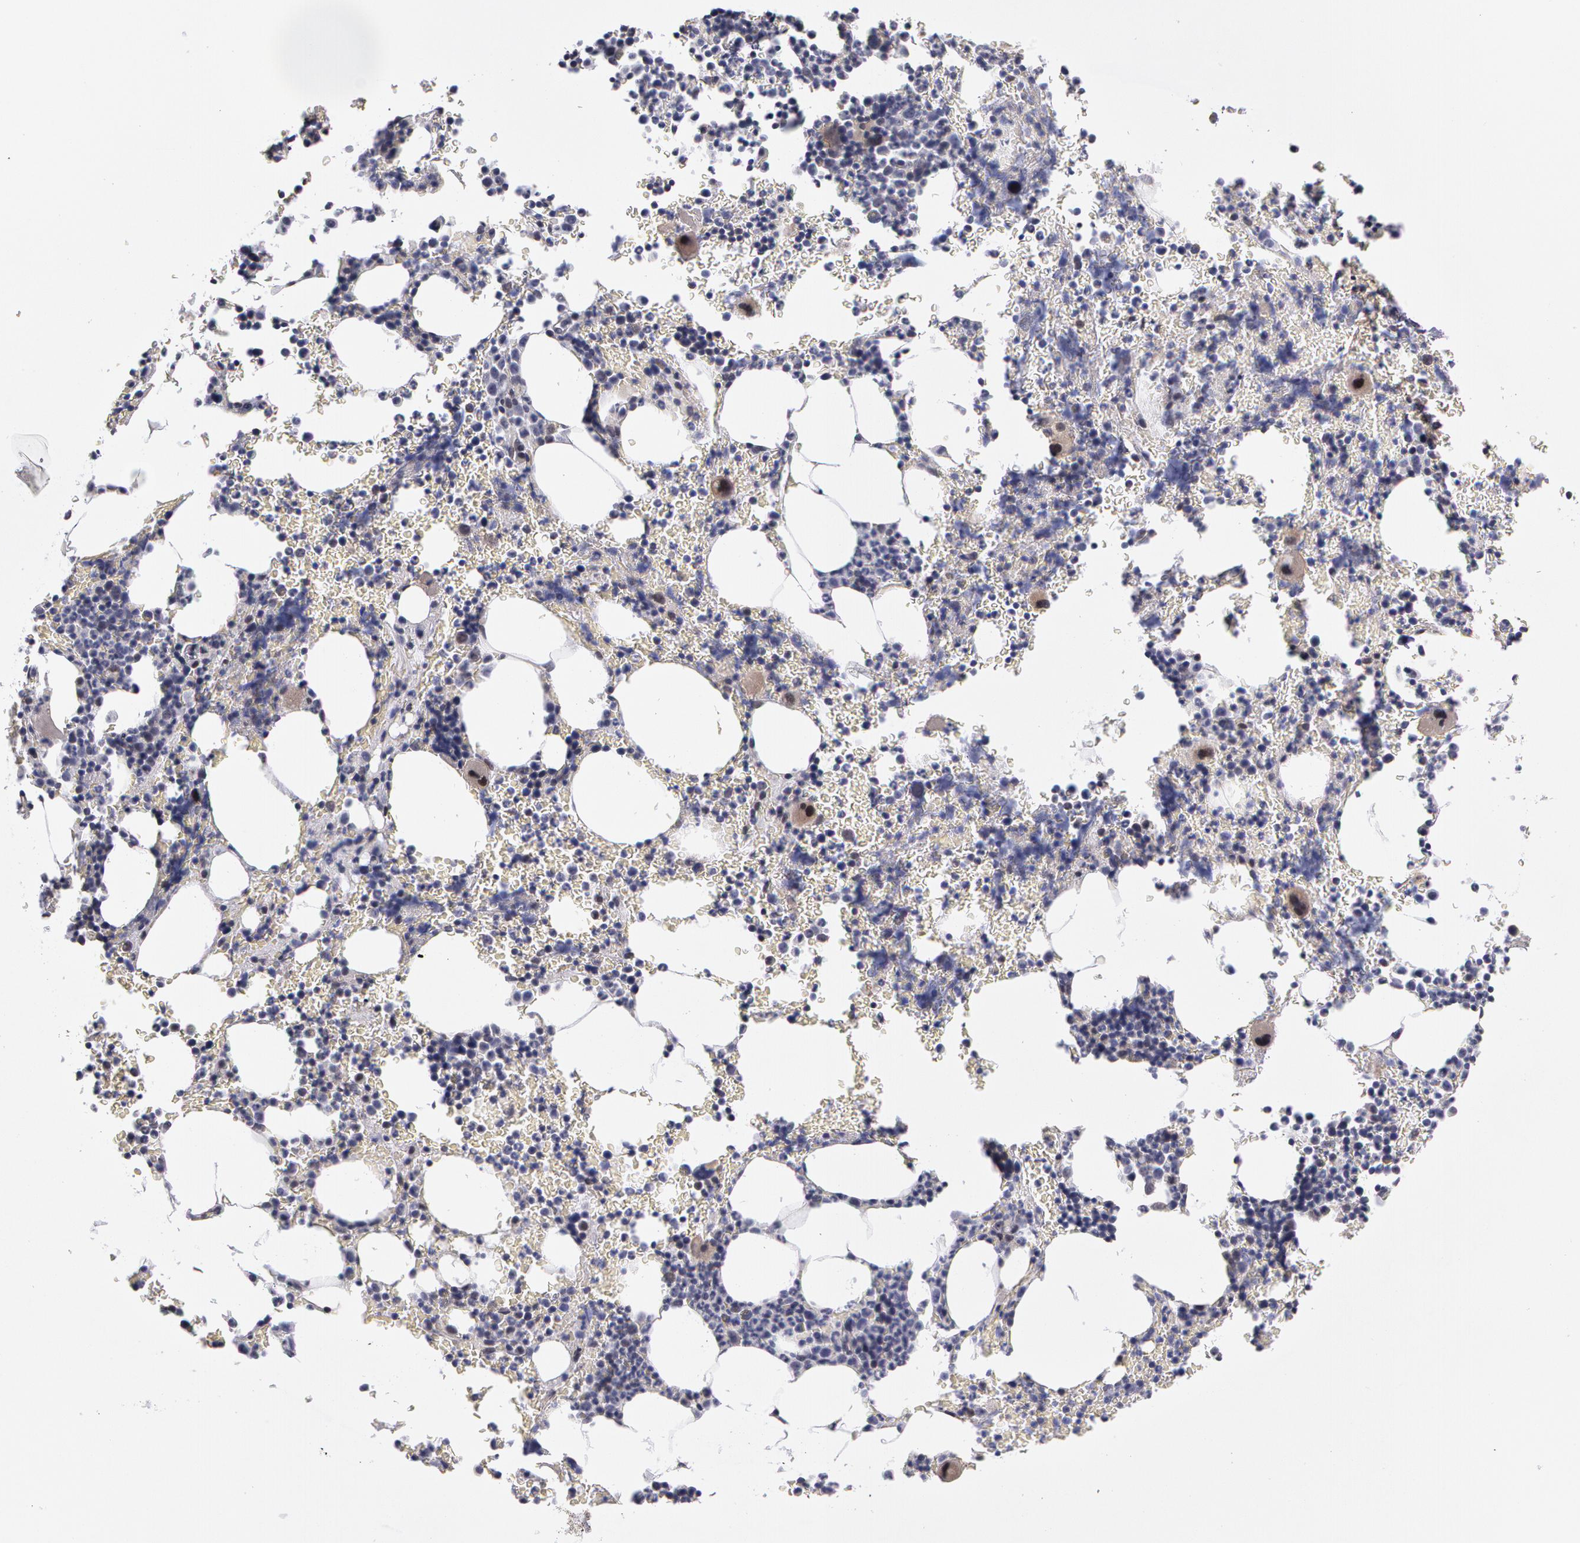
{"staining": {"intensity": "weak", "quantity": "<25%", "location": "nuclear"}, "tissue": "bone marrow", "cell_type": "Hematopoietic cells", "image_type": "normal", "snomed": [{"axis": "morphology", "description": "Normal tissue, NOS"}, {"axis": "topography", "description": "Bone marrow"}], "caption": "IHC photomicrograph of unremarkable bone marrow: bone marrow stained with DAB (3,3'-diaminobenzidine) reveals no significant protein positivity in hematopoietic cells. (DAB immunohistochemistry (IHC) with hematoxylin counter stain).", "gene": "PRICKLE1", "patient": {"sex": "female", "age": 88}}